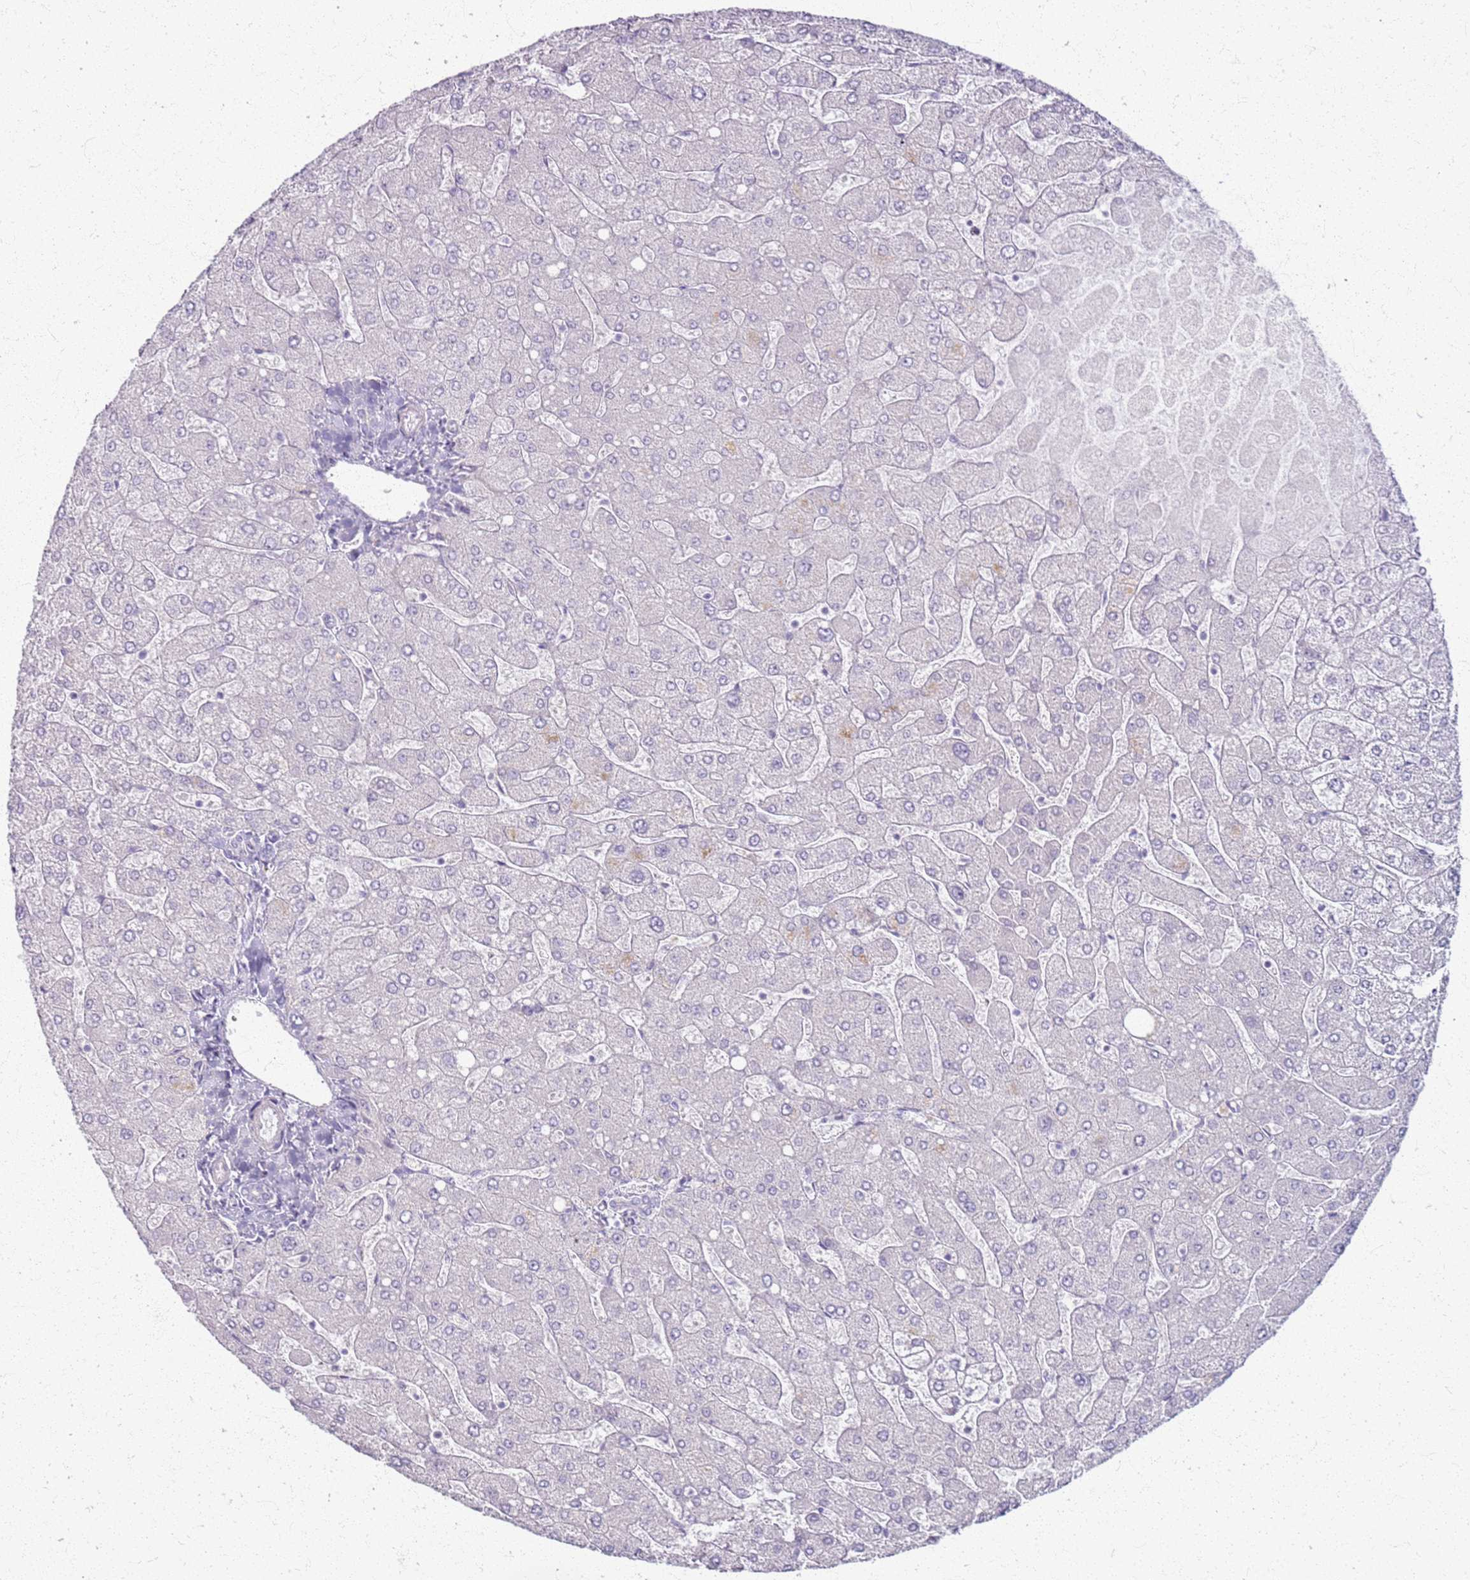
{"staining": {"intensity": "negative", "quantity": "none", "location": "none"}, "tissue": "liver", "cell_type": "Cholangiocytes", "image_type": "normal", "snomed": [{"axis": "morphology", "description": "Normal tissue, NOS"}, {"axis": "topography", "description": "Liver"}], "caption": "Cholangiocytes are negative for brown protein staining in unremarkable liver. (DAB immunohistochemistry, high magnification).", "gene": "CSRP3", "patient": {"sex": "male", "age": 55}}